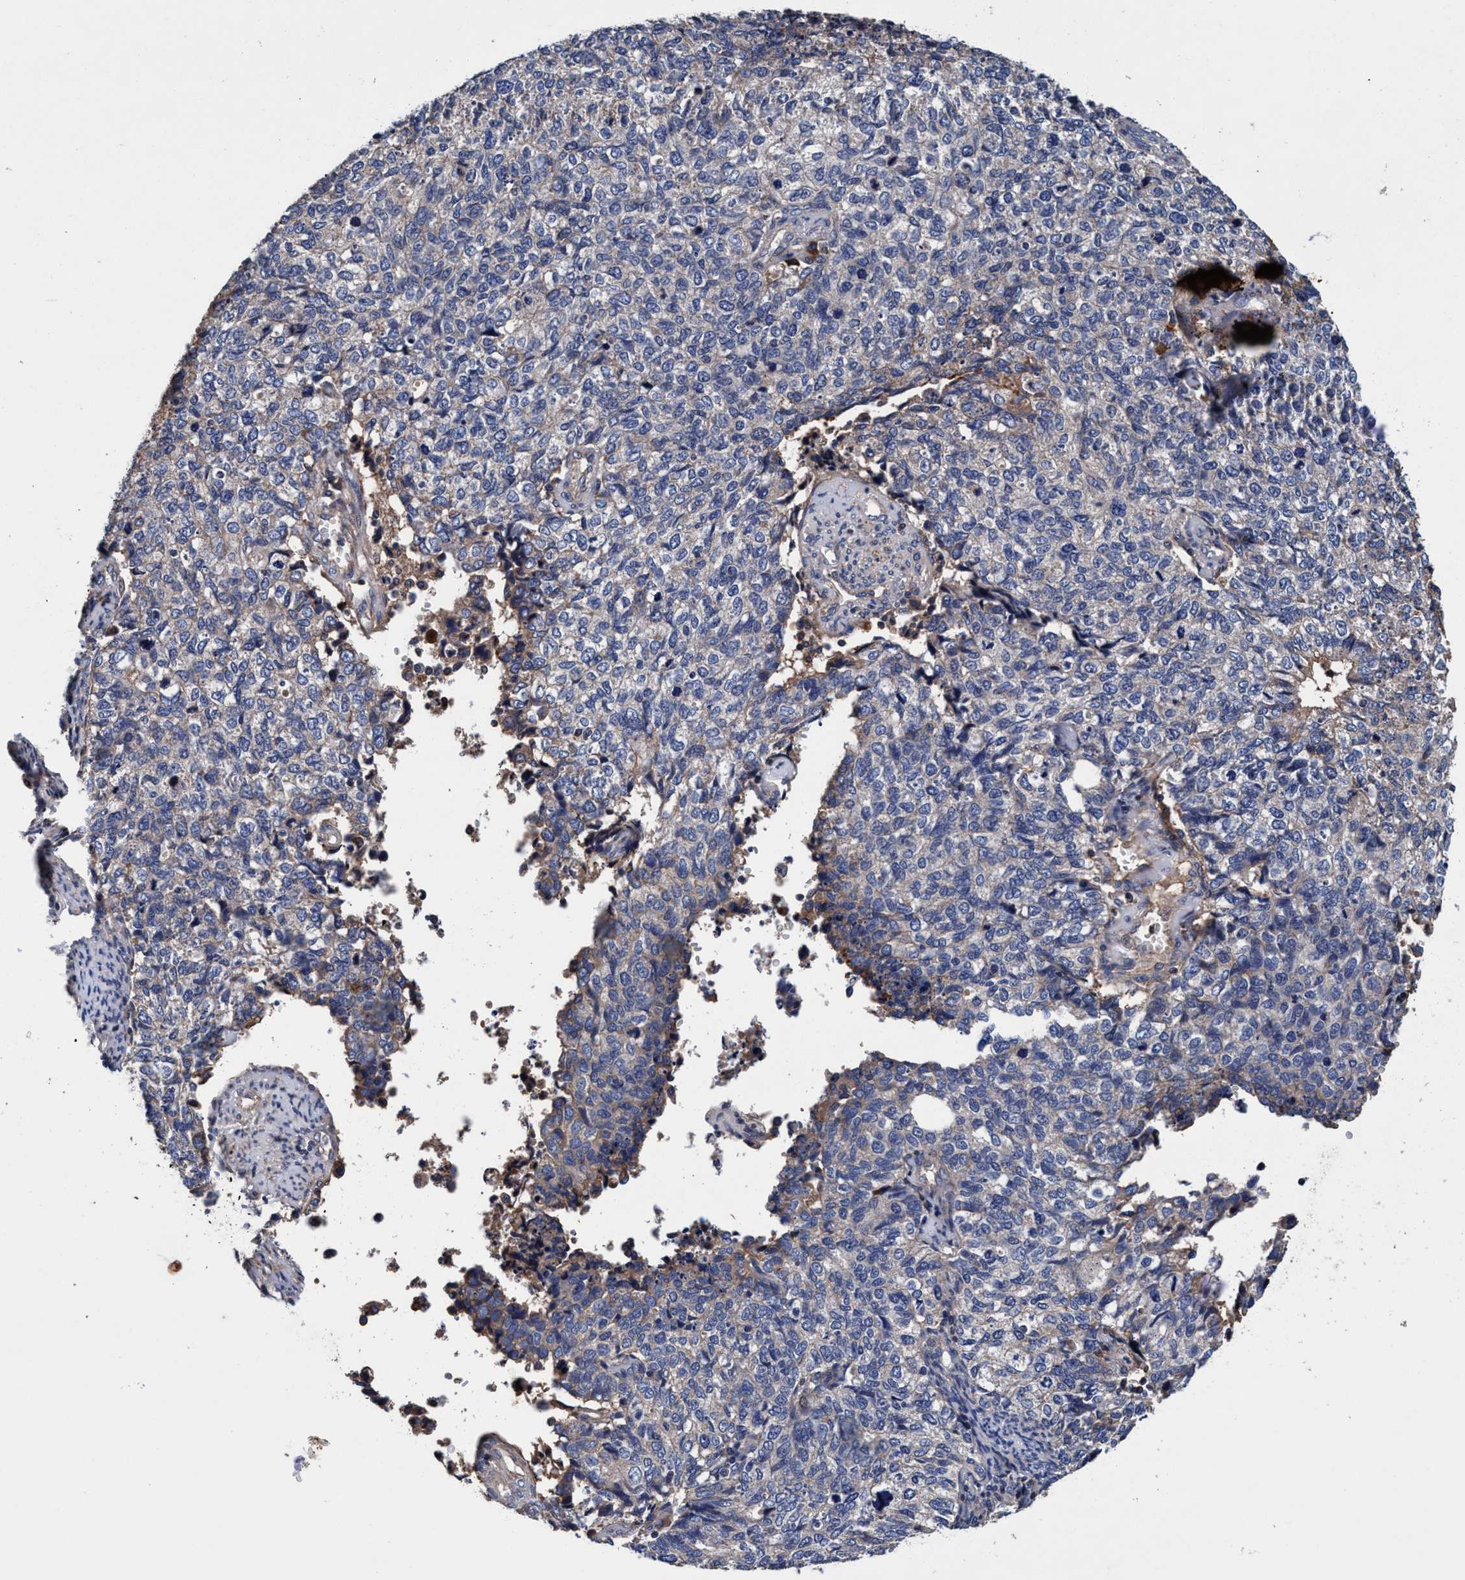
{"staining": {"intensity": "negative", "quantity": "none", "location": "none"}, "tissue": "cervical cancer", "cell_type": "Tumor cells", "image_type": "cancer", "snomed": [{"axis": "morphology", "description": "Squamous cell carcinoma, NOS"}, {"axis": "topography", "description": "Cervix"}], "caption": "This is a histopathology image of immunohistochemistry staining of squamous cell carcinoma (cervical), which shows no staining in tumor cells.", "gene": "RNF208", "patient": {"sex": "female", "age": 63}}